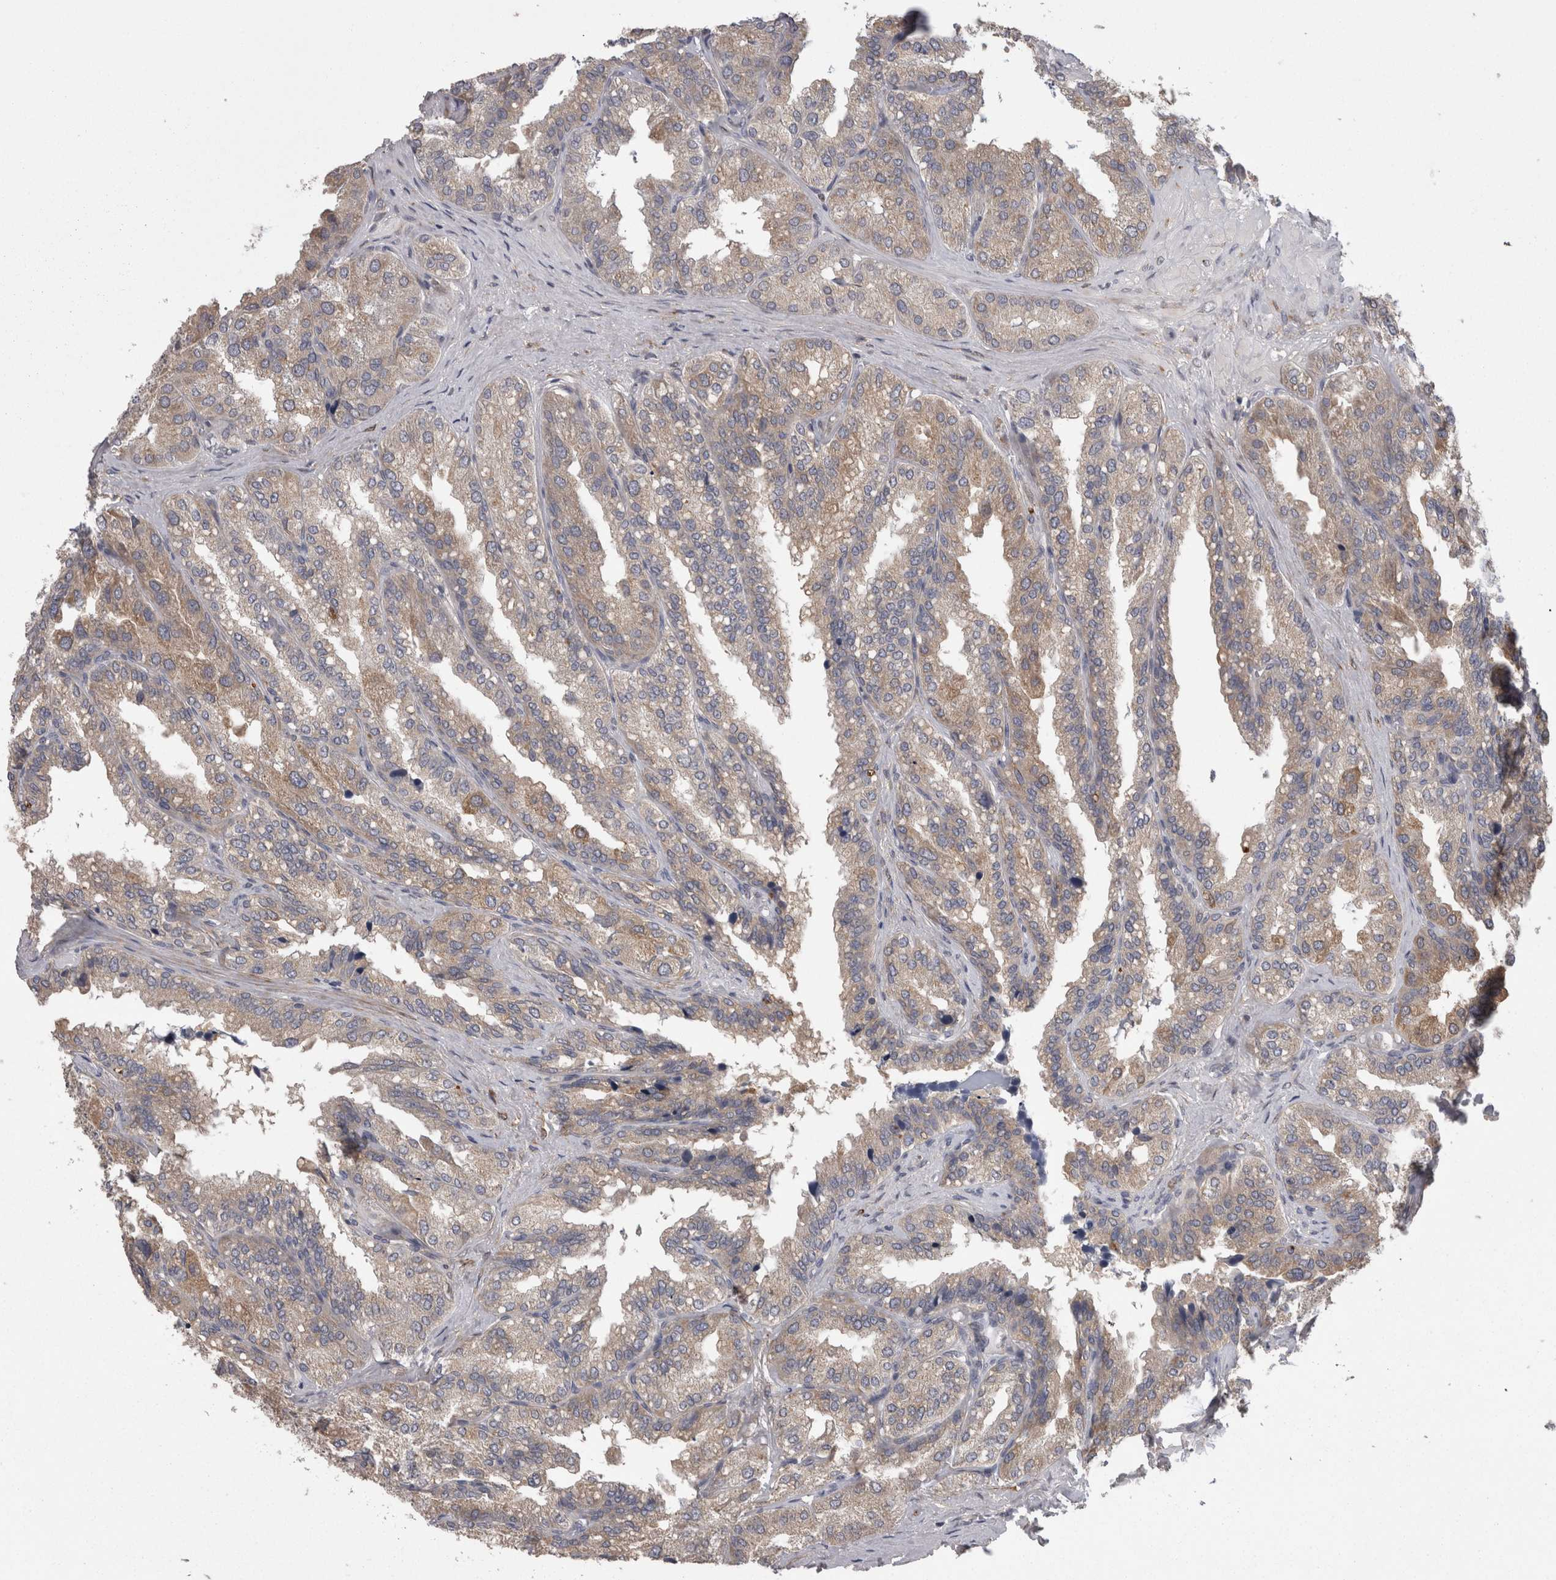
{"staining": {"intensity": "weak", "quantity": ">75%", "location": "cytoplasmic/membranous"}, "tissue": "seminal vesicle", "cell_type": "Glandular cells", "image_type": "normal", "snomed": [{"axis": "morphology", "description": "Normal tissue, NOS"}, {"axis": "topography", "description": "Prostate"}, {"axis": "topography", "description": "Seminal veicle"}], "caption": "Immunohistochemical staining of unremarkable human seminal vesicle shows weak cytoplasmic/membranous protein staining in approximately >75% of glandular cells. (brown staining indicates protein expression, while blue staining denotes nuclei).", "gene": "PCM1", "patient": {"sex": "male", "age": 51}}